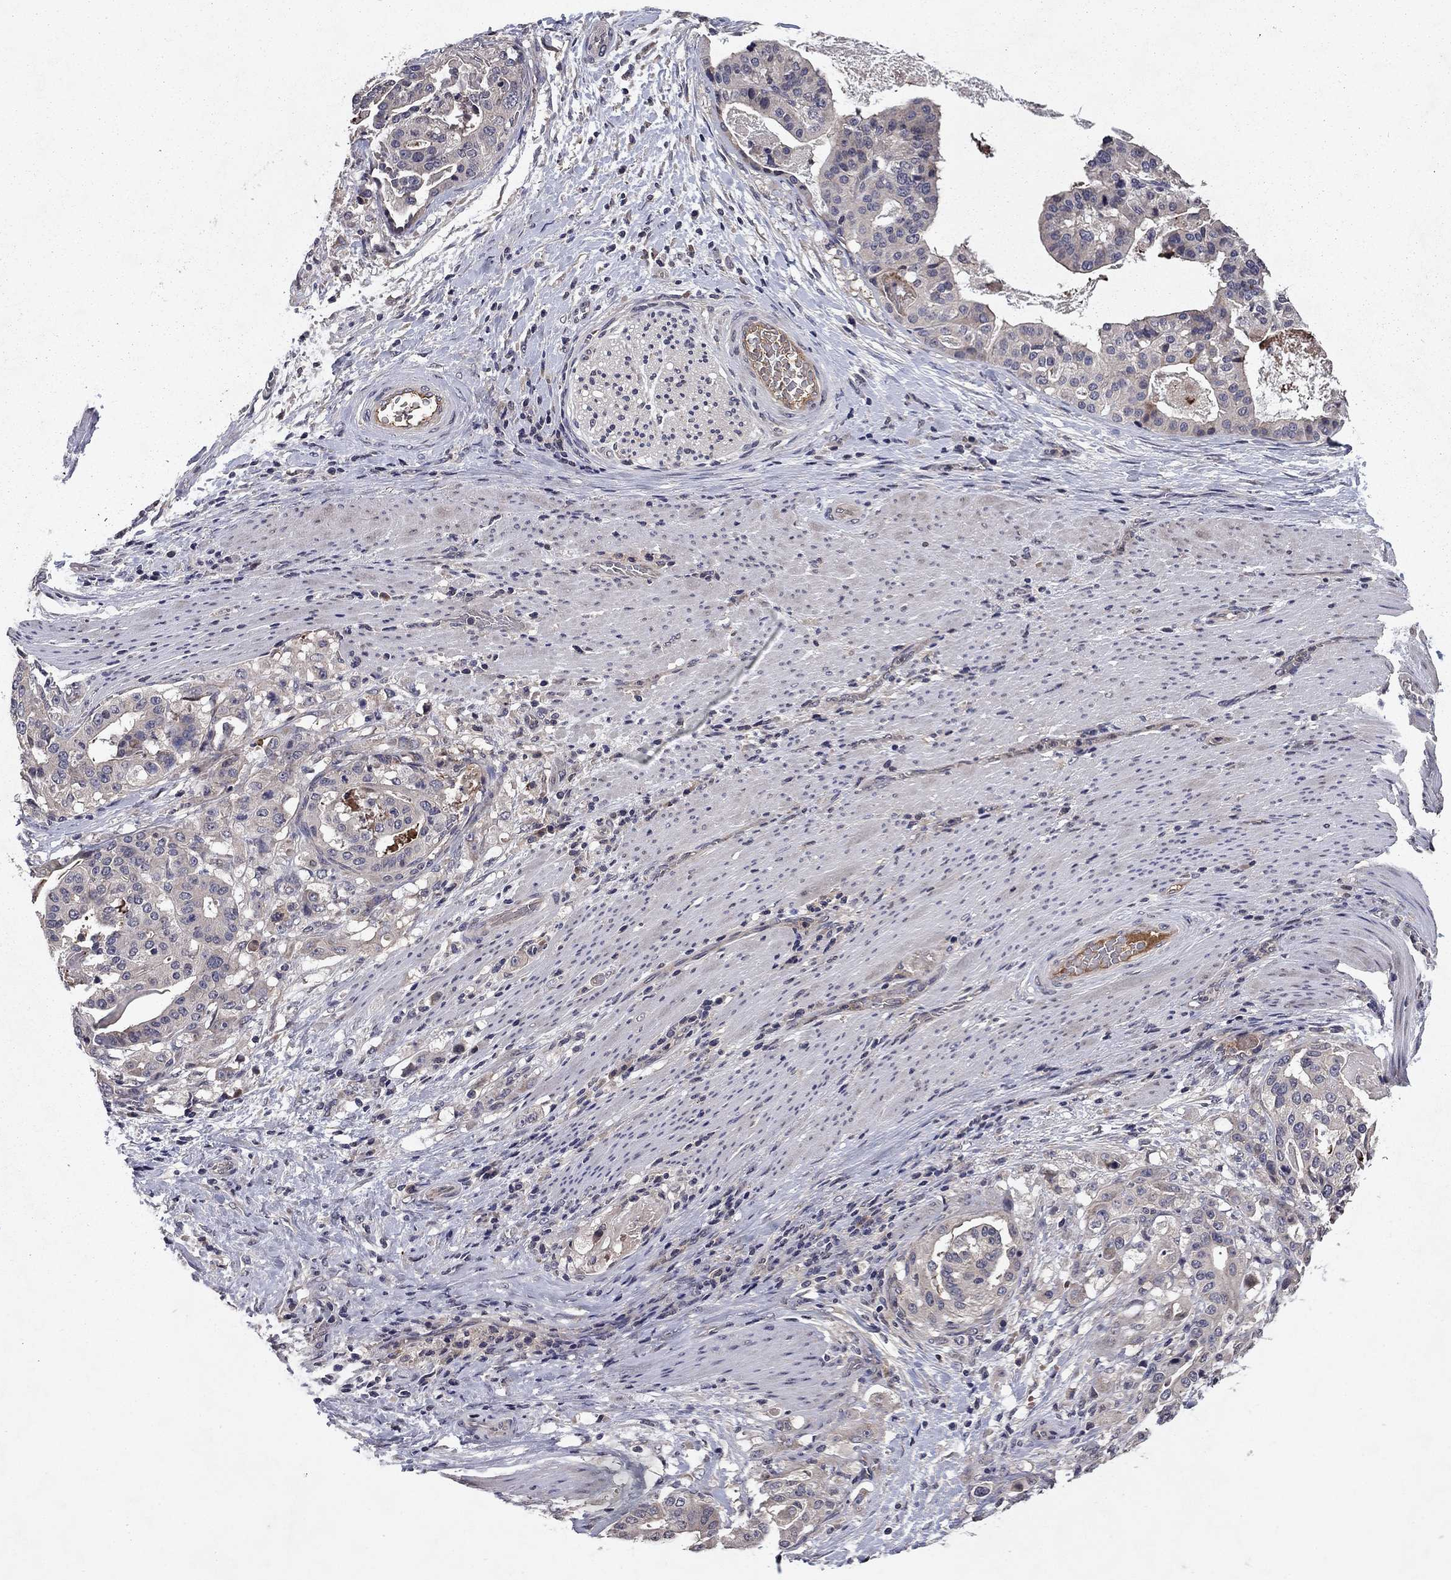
{"staining": {"intensity": "negative", "quantity": "none", "location": "none"}, "tissue": "stomach cancer", "cell_type": "Tumor cells", "image_type": "cancer", "snomed": [{"axis": "morphology", "description": "Adenocarcinoma, NOS"}, {"axis": "topography", "description": "Stomach"}], "caption": "This image is of stomach cancer (adenocarcinoma) stained with immunohistochemistry to label a protein in brown with the nuclei are counter-stained blue. There is no staining in tumor cells.", "gene": "PROS1", "patient": {"sex": "male", "age": 48}}